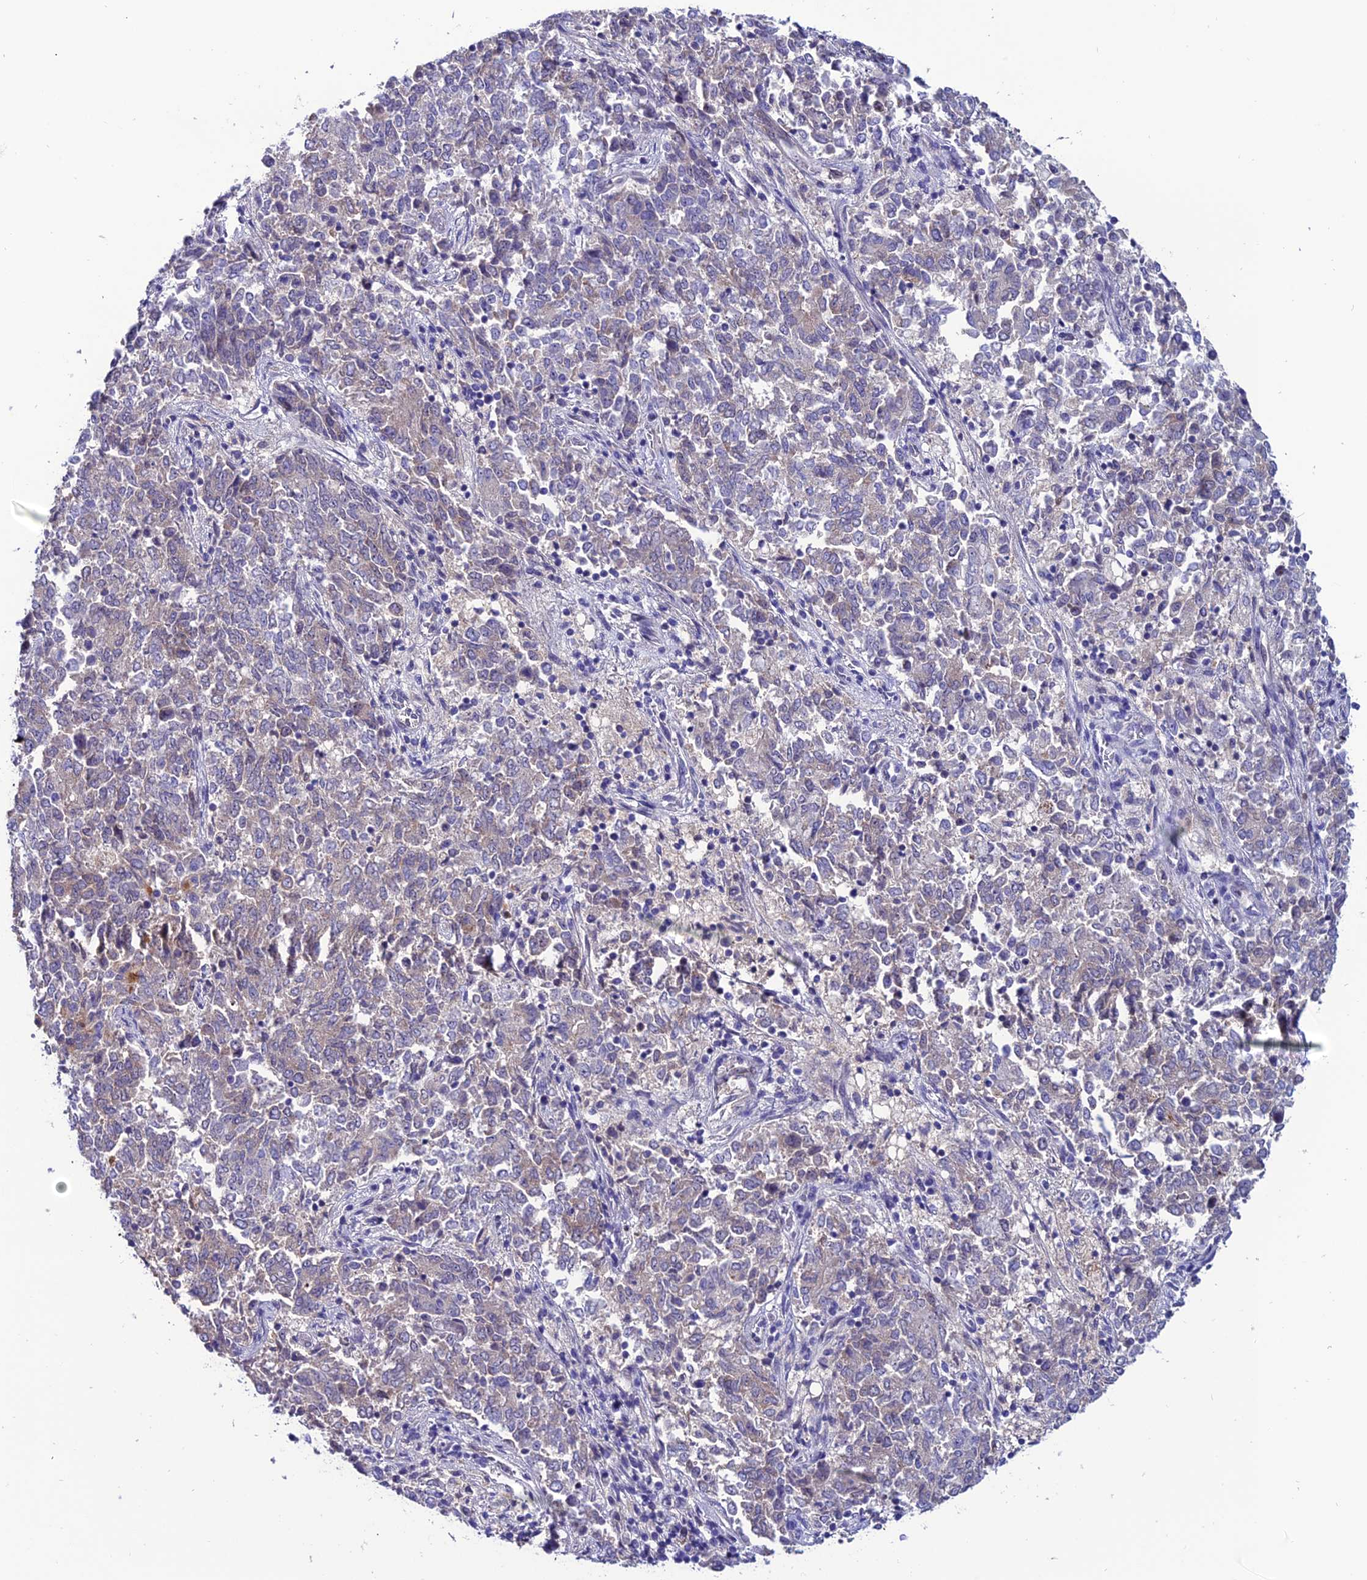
{"staining": {"intensity": "weak", "quantity": "<25%", "location": "cytoplasmic/membranous"}, "tissue": "endometrial cancer", "cell_type": "Tumor cells", "image_type": "cancer", "snomed": [{"axis": "morphology", "description": "Adenocarcinoma, NOS"}, {"axis": "topography", "description": "Endometrium"}], "caption": "Tumor cells are negative for brown protein staining in endometrial cancer (adenocarcinoma).", "gene": "FZD8", "patient": {"sex": "female", "age": 80}}